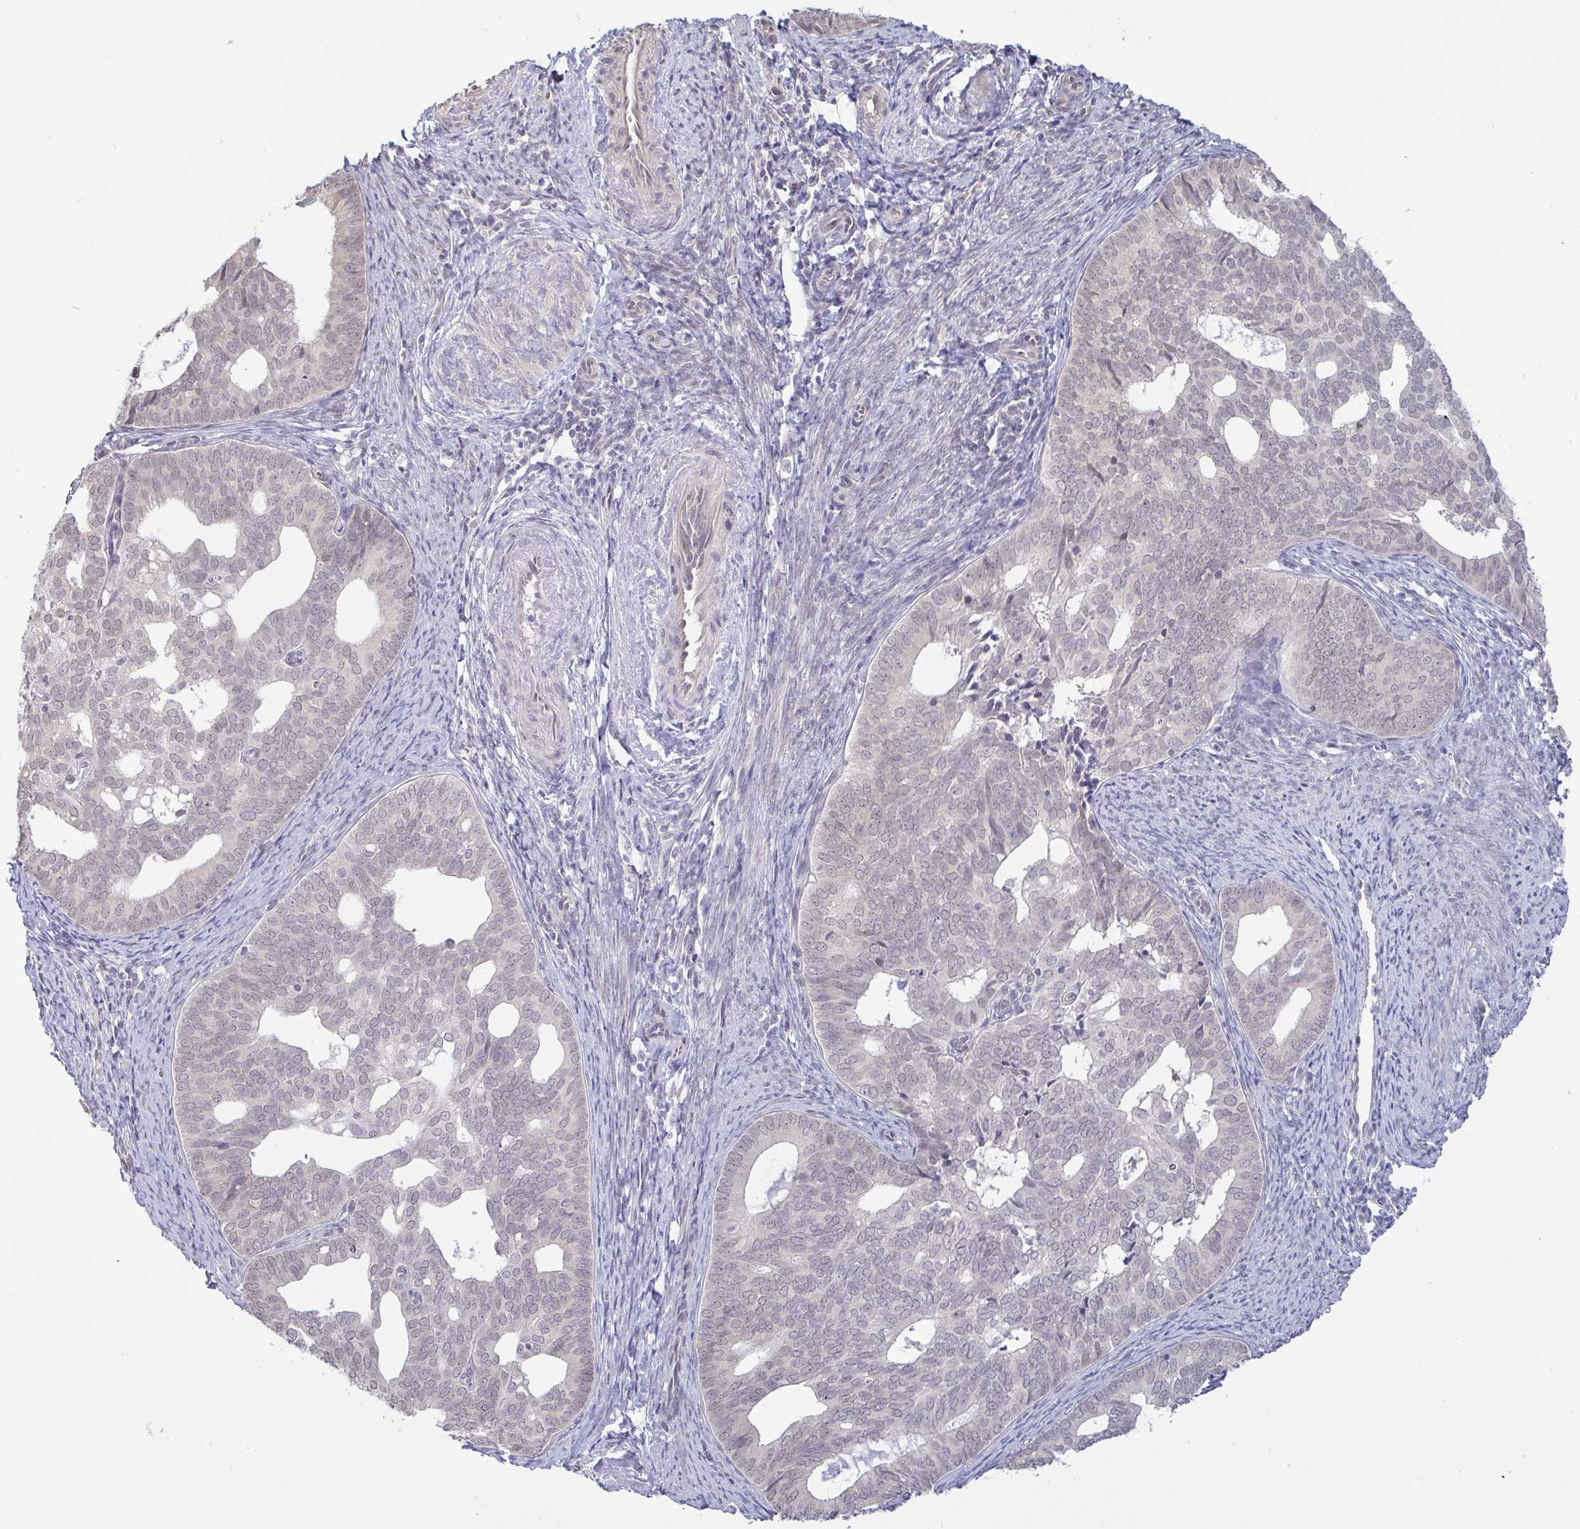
{"staining": {"intensity": "negative", "quantity": "none", "location": "none"}, "tissue": "endometrial cancer", "cell_type": "Tumor cells", "image_type": "cancer", "snomed": [{"axis": "morphology", "description": "Adenocarcinoma, NOS"}, {"axis": "topography", "description": "Endometrium"}], "caption": "IHC image of neoplastic tissue: endometrial cancer stained with DAB (3,3'-diaminobenzidine) demonstrates no significant protein expression in tumor cells.", "gene": "HYPK", "patient": {"sex": "female", "age": 75}}